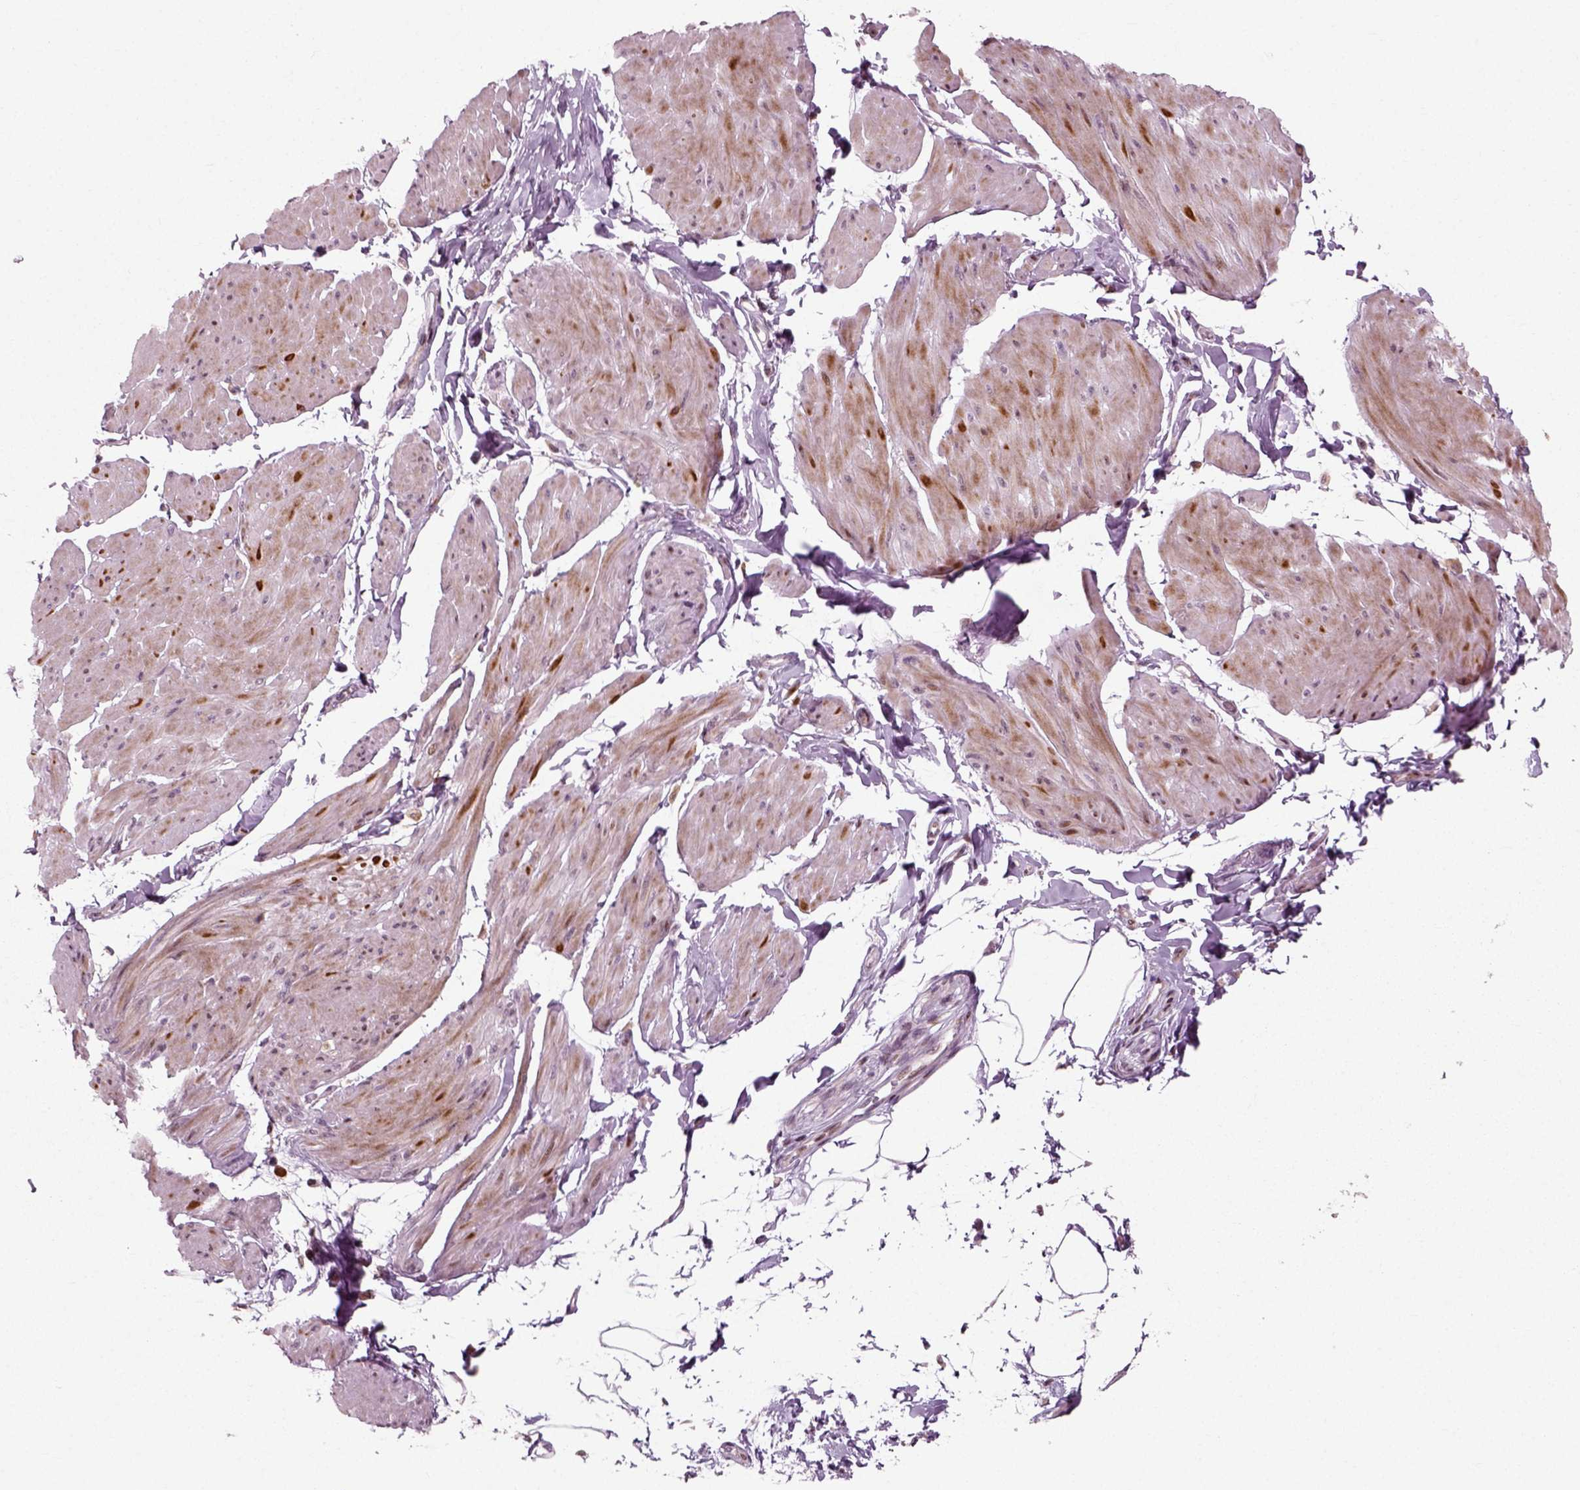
{"staining": {"intensity": "strong", "quantity": "<25%", "location": "nuclear"}, "tissue": "smooth muscle", "cell_type": "Smooth muscle cells", "image_type": "normal", "snomed": [{"axis": "morphology", "description": "Normal tissue, NOS"}, {"axis": "topography", "description": "Adipose tissue"}, {"axis": "topography", "description": "Smooth muscle"}, {"axis": "topography", "description": "Peripheral nerve tissue"}], "caption": "Smooth muscle cells exhibit medium levels of strong nuclear positivity in about <25% of cells in benign human smooth muscle.", "gene": "CDC14A", "patient": {"sex": "male", "age": 83}}